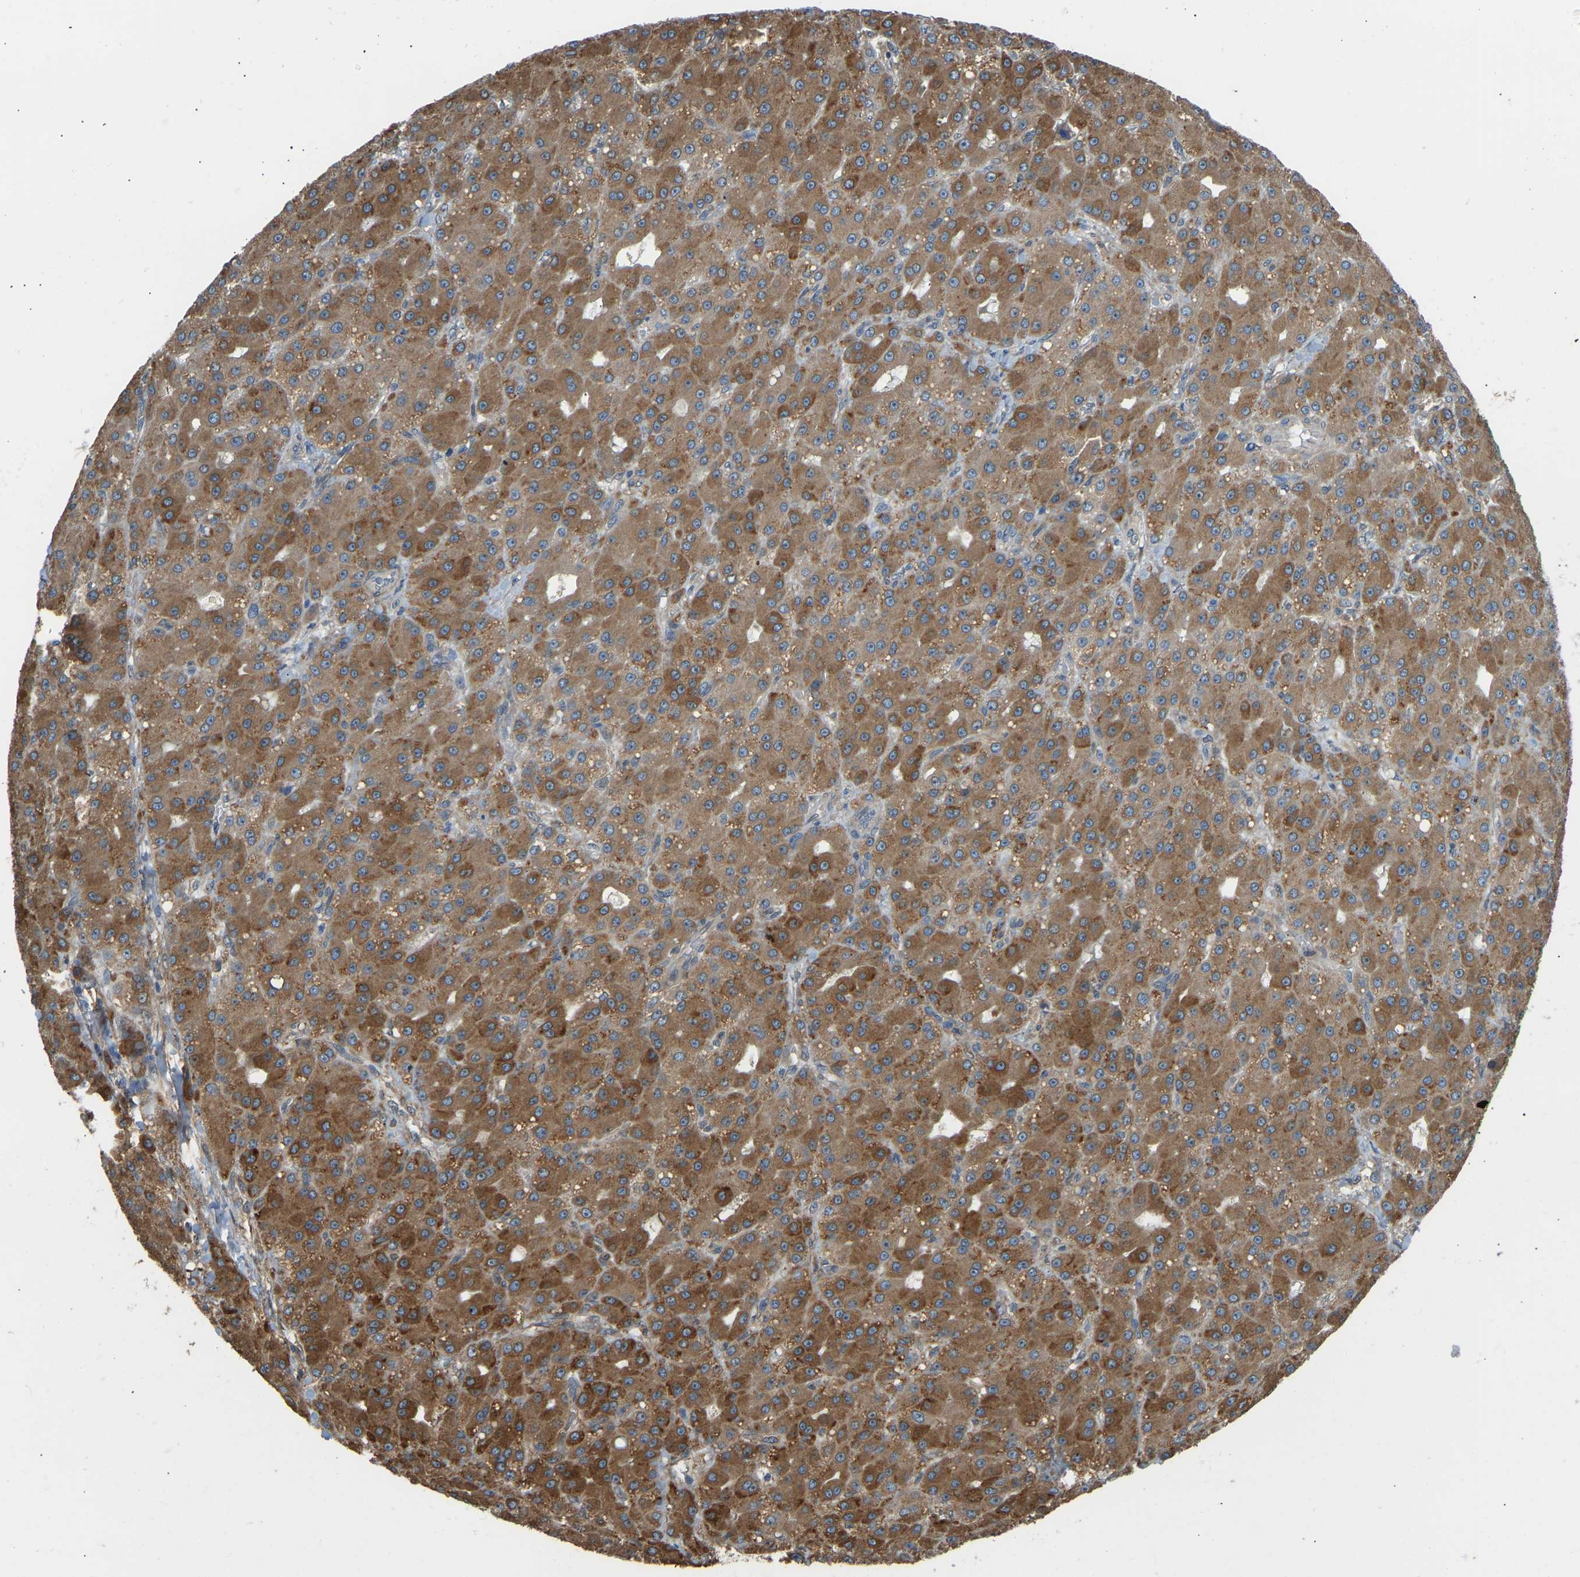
{"staining": {"intensity": "moderate", "quantity": ">75%", "location": "cytoplasmic/membranous"}, "tissue": "liver cancer", "cell_type": "Tumor cells", "image_type": "cancer", "snomed": [{"axis": "morphology", "description": "Carcinoma, Hepatocellular, NOS"}, {"axis": "topography", "description": "Liver"}], "caption": "Human liver cancer stained with a brown dye demonstrates moderate cytoplasmic/membranous positive expression in approximately >75% of tumor cells.", "gene": "OS9", "patient": {"sex": "male", "age": 67}}